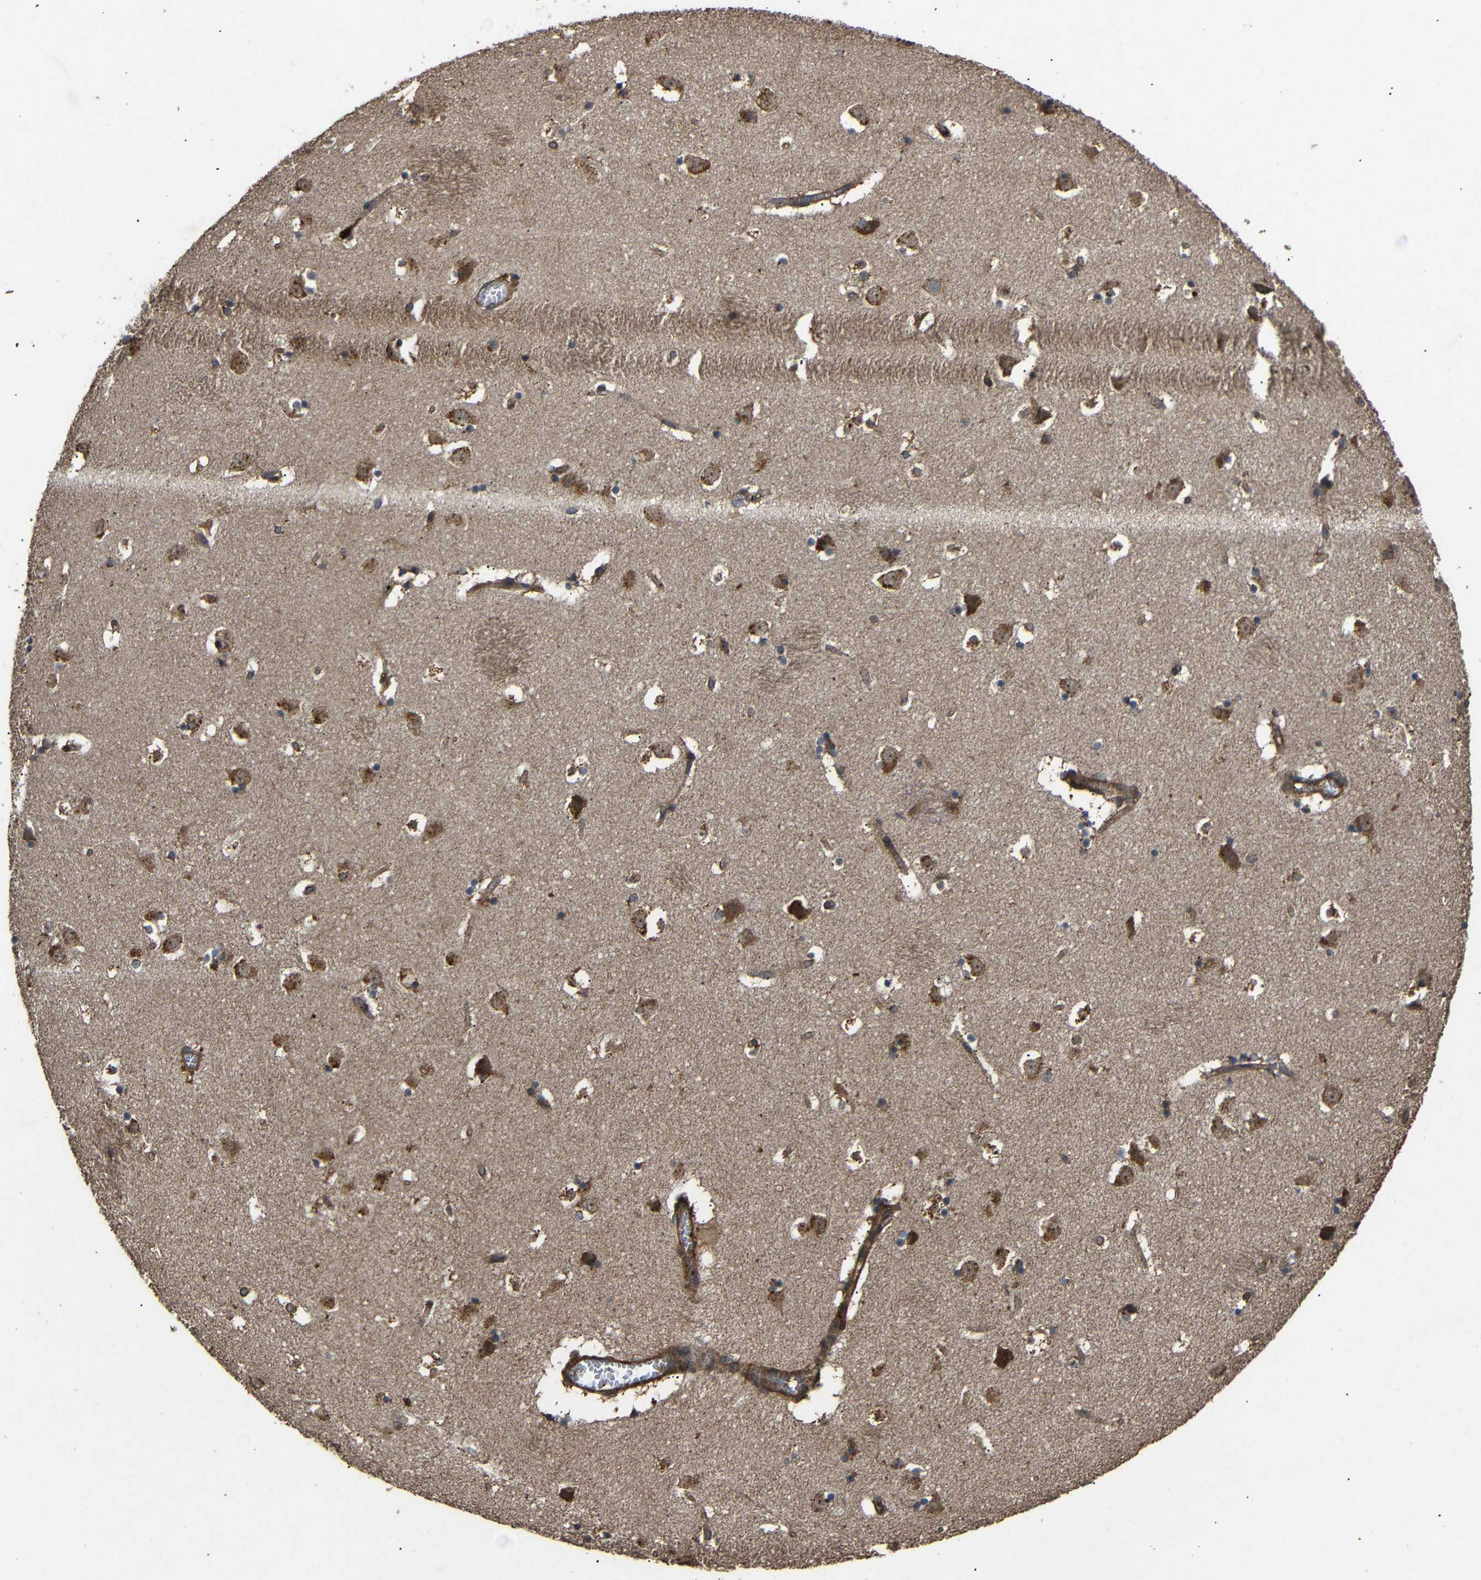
{"staining": {"intensity": "moderate", "quantity": "<25%", "location": "cytoplasmic/membranous"}, "tissue": "caudate", "cell_type": "Glial cells", "image_type": "normal", "snomed": [{"axis": "morphology", "description": "Normal tissue, NOS"}, {"axis": "topography", "description": "Lateral ventricle wall"}], "caption": "An image showing moderate cytoplasmic/membranous staining in about <25% of glial cells in benign caudate, as visualized by brown immunohistochemical staining.", "gene": "EIF2S1", "patient": {"sex": "male", "age": 45}}